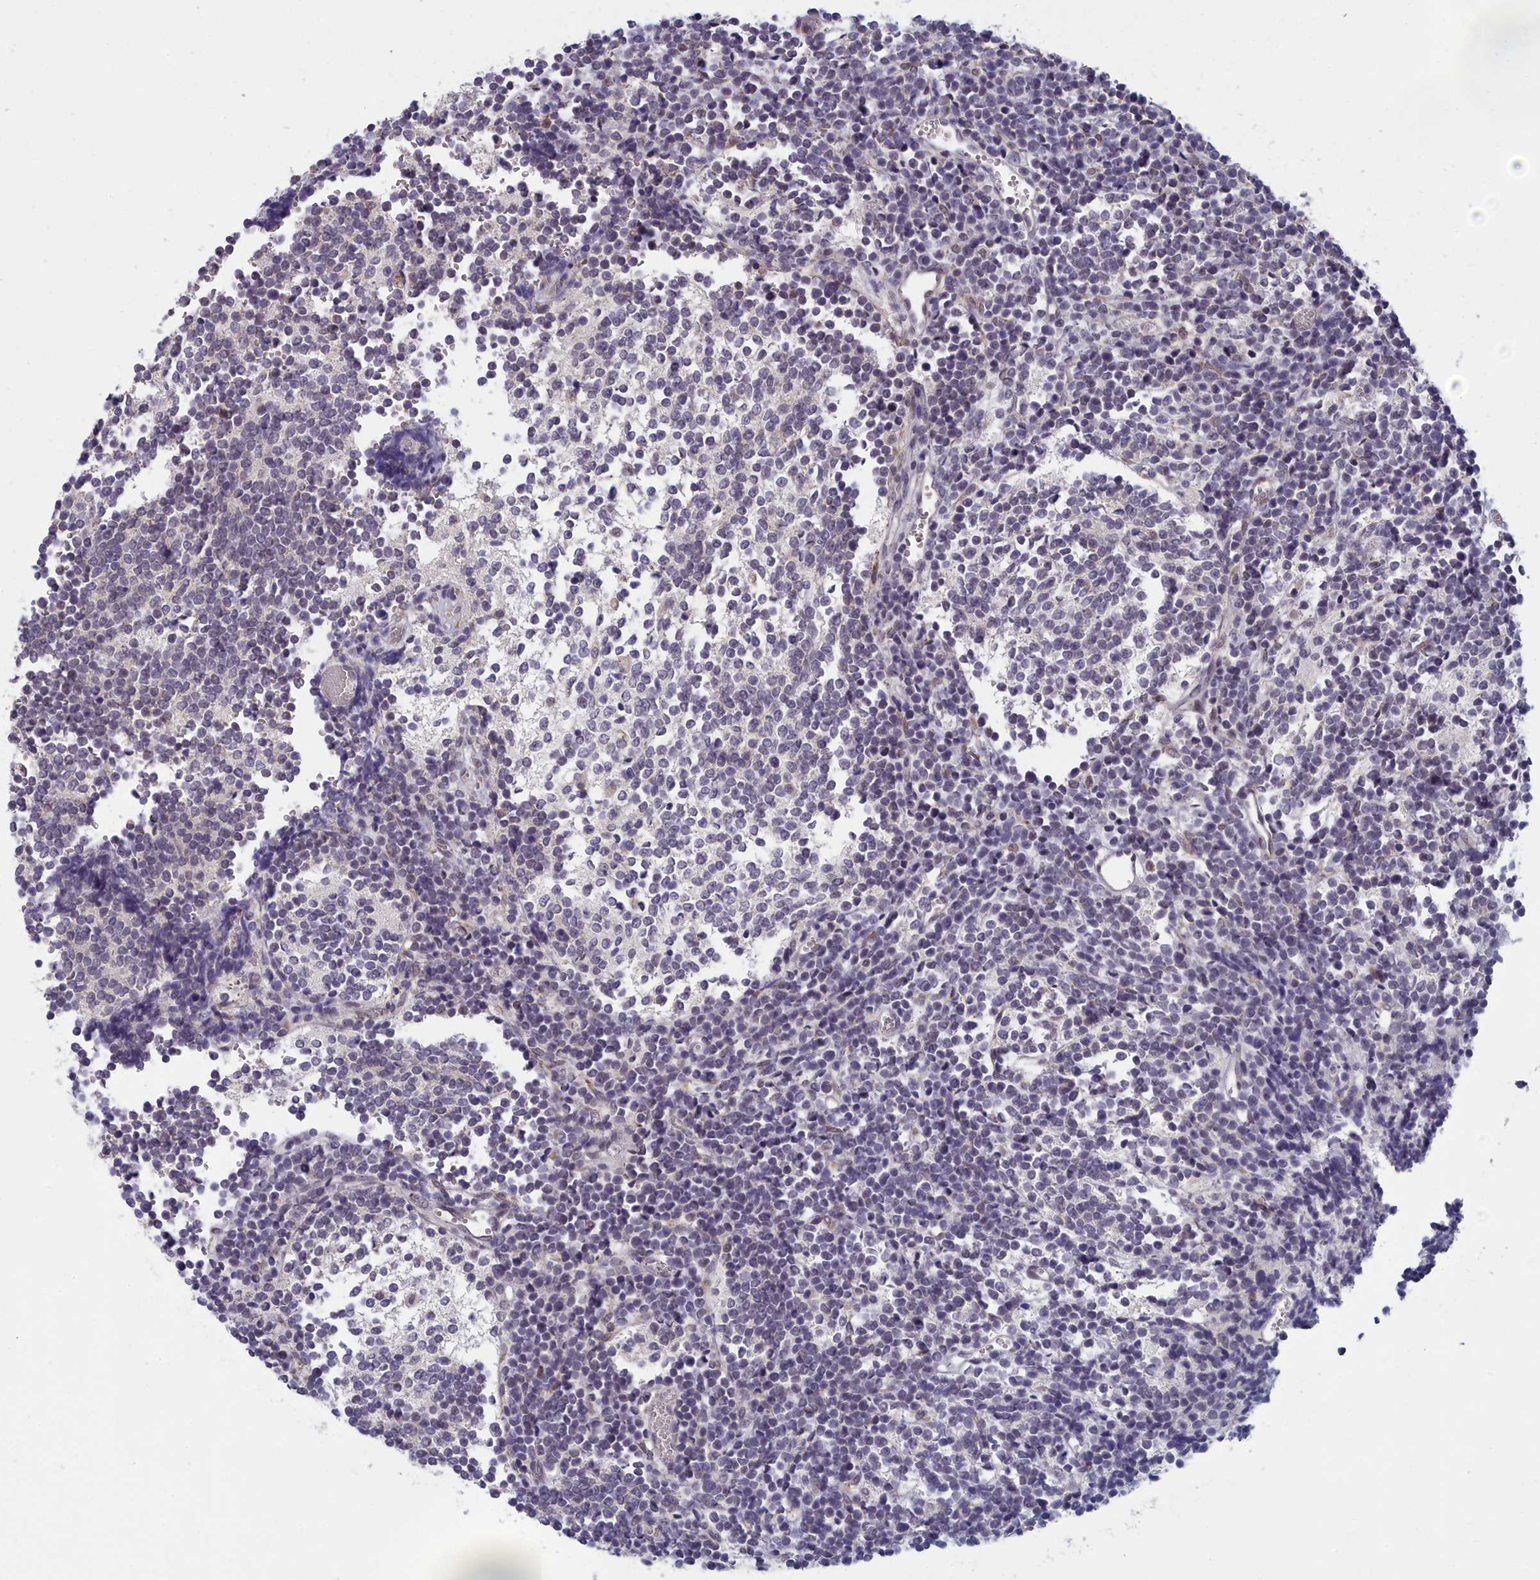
{"staining": {"intensity": "negative", "quantity": "none", "location": "none"}, "tissue": "glioma", "cell_type": "Tumor cells", "image_type": "cancer", "snomed": [{"axis": "morphology", "description": "Glioma, malignant, Low grade"}, {"axis": "topography", "description": "Brain"}], "caption": "Protein analysis of malignant low-grade glioma demonstrates no significant staining in tumor cells.", "gene": "MRI1", "patient": {"sex": "female", "age": 1}}